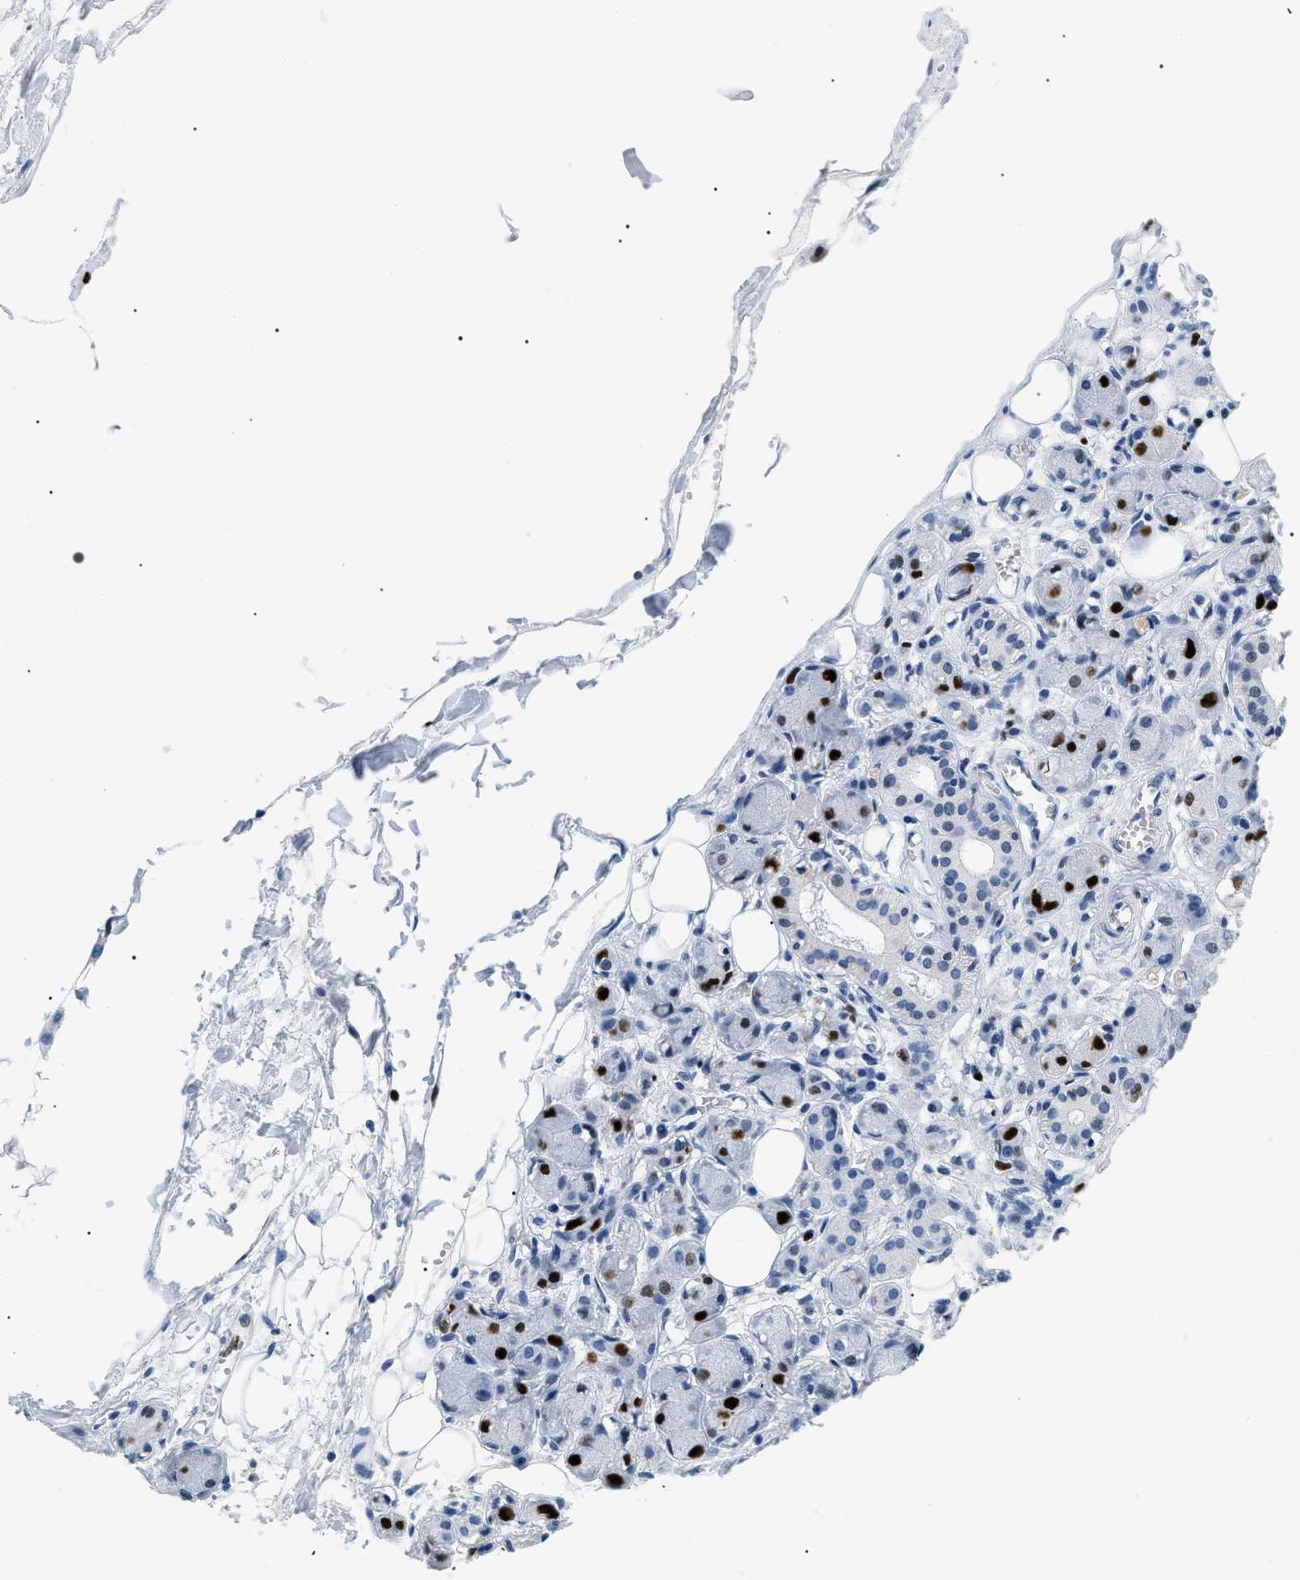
{"staining": {"intensity": "negative", "quantity": "none", "location": "none"}, "tissue": "adipose tissue", "cell_type": "Adipocytes", "image_type": "normal", "snomed": [{"axis": "morphology", "description": "Normal tissue, NOS"}, {"axis": "morphology", "description": "Inflammation, NOS"}, {"axis": "topography", "description": "Vascular tissue"}, {"axis": "topography", "description": "Salivary gland"}], "caption": "This is an IHC photomicrograph of unremarkable human adipose tissue. There is no staining in adipocytes.", "gene": "MCM7", "patient": {"sex": "female", "age": 75}}